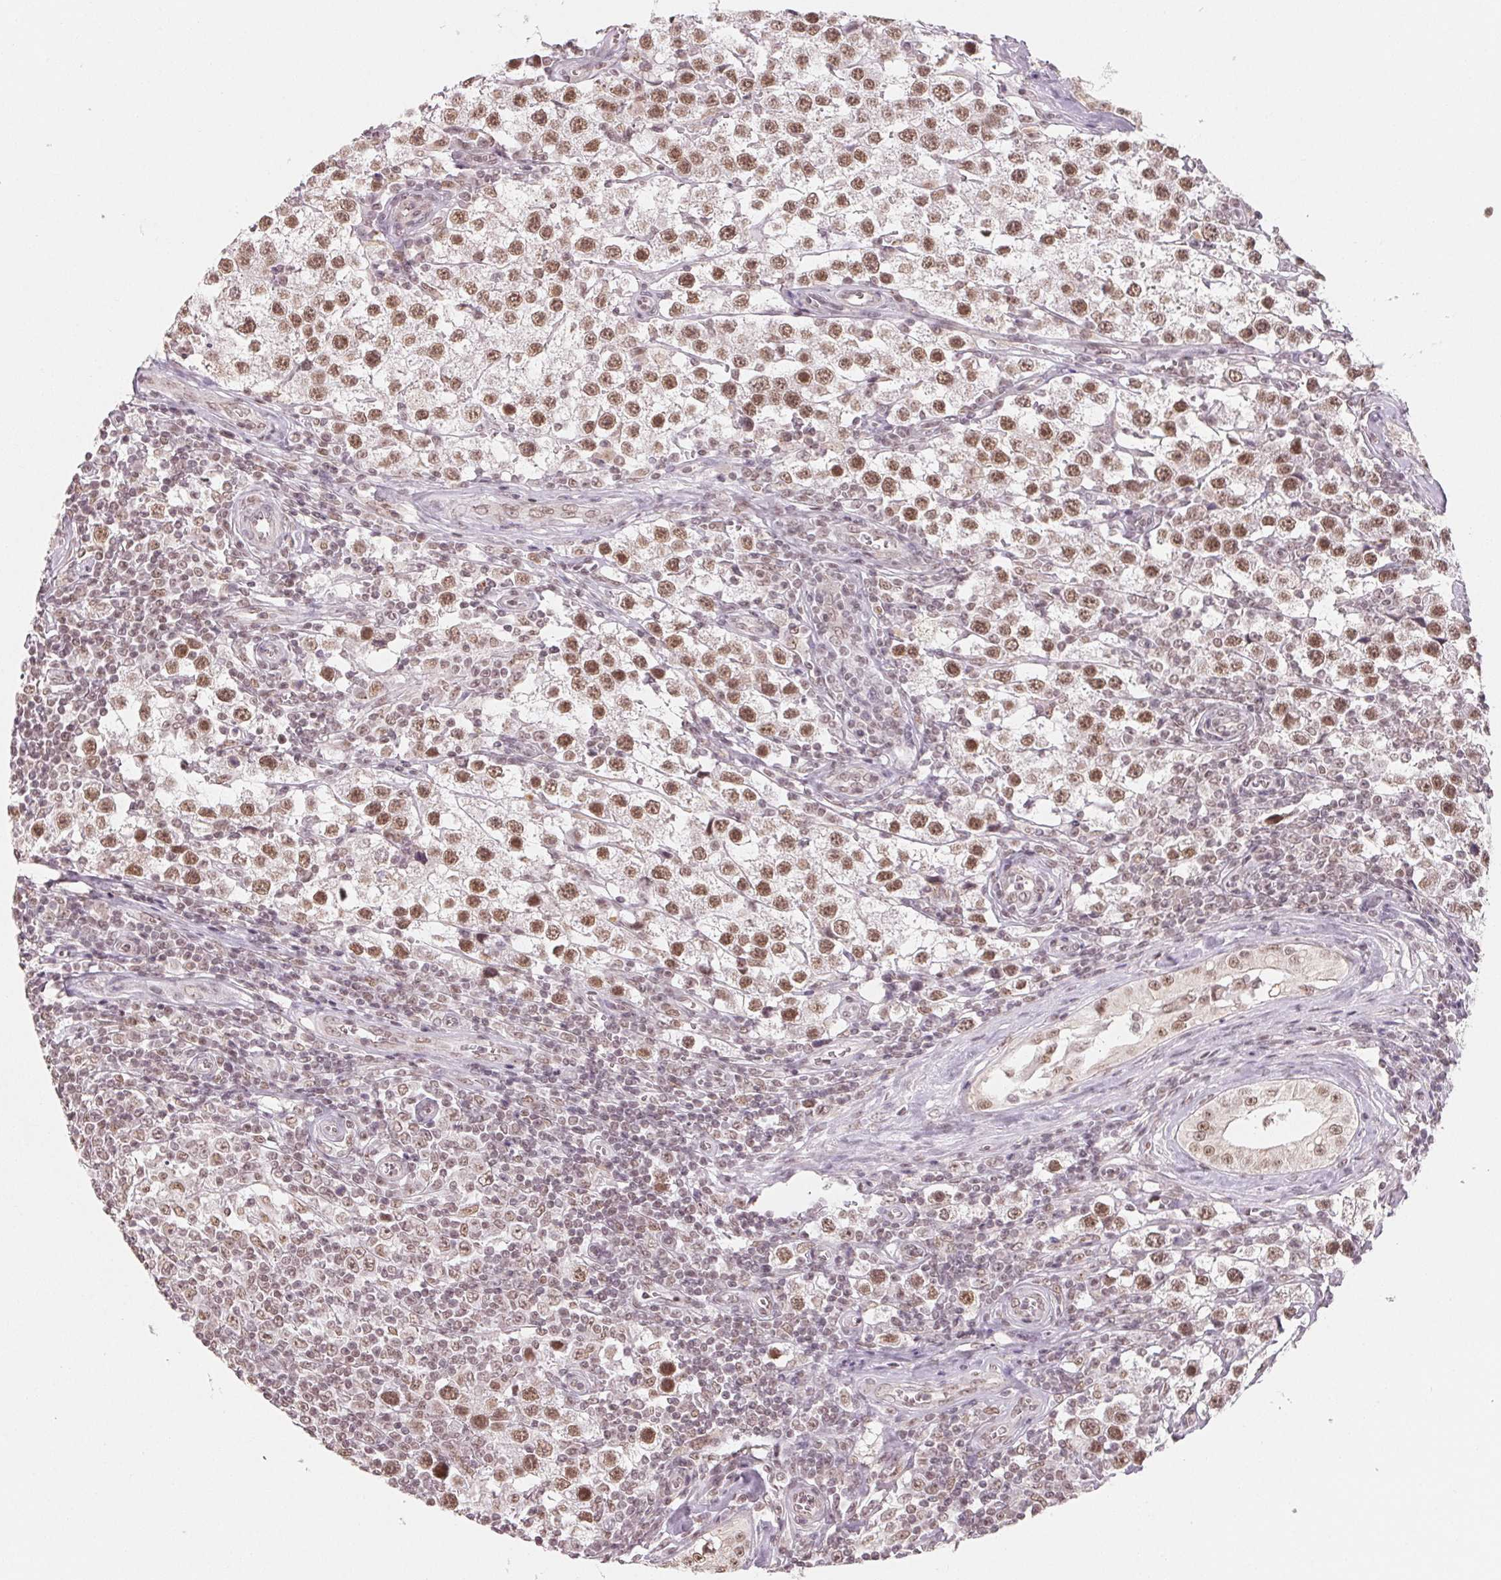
{"staining": {"intensity": "moderate", "quantity": ">75%", "location": "nuclear"}, "tissue": "testis cancer", "cell_type": "Tumor cells", "image_type": "cancer", "snomed": [{"axis": "morphology", "description": "Seminoma, NOS"}, {"axis": "topography", "description": "Testis"}], "caption": "This histopathology image shows IHC staining of human testis cancer, with medium moderate nuclear positivity in approximately >75% of tumor cells.", "gene": "NXF3", "patient": {"sex": "male", "age": 34}}